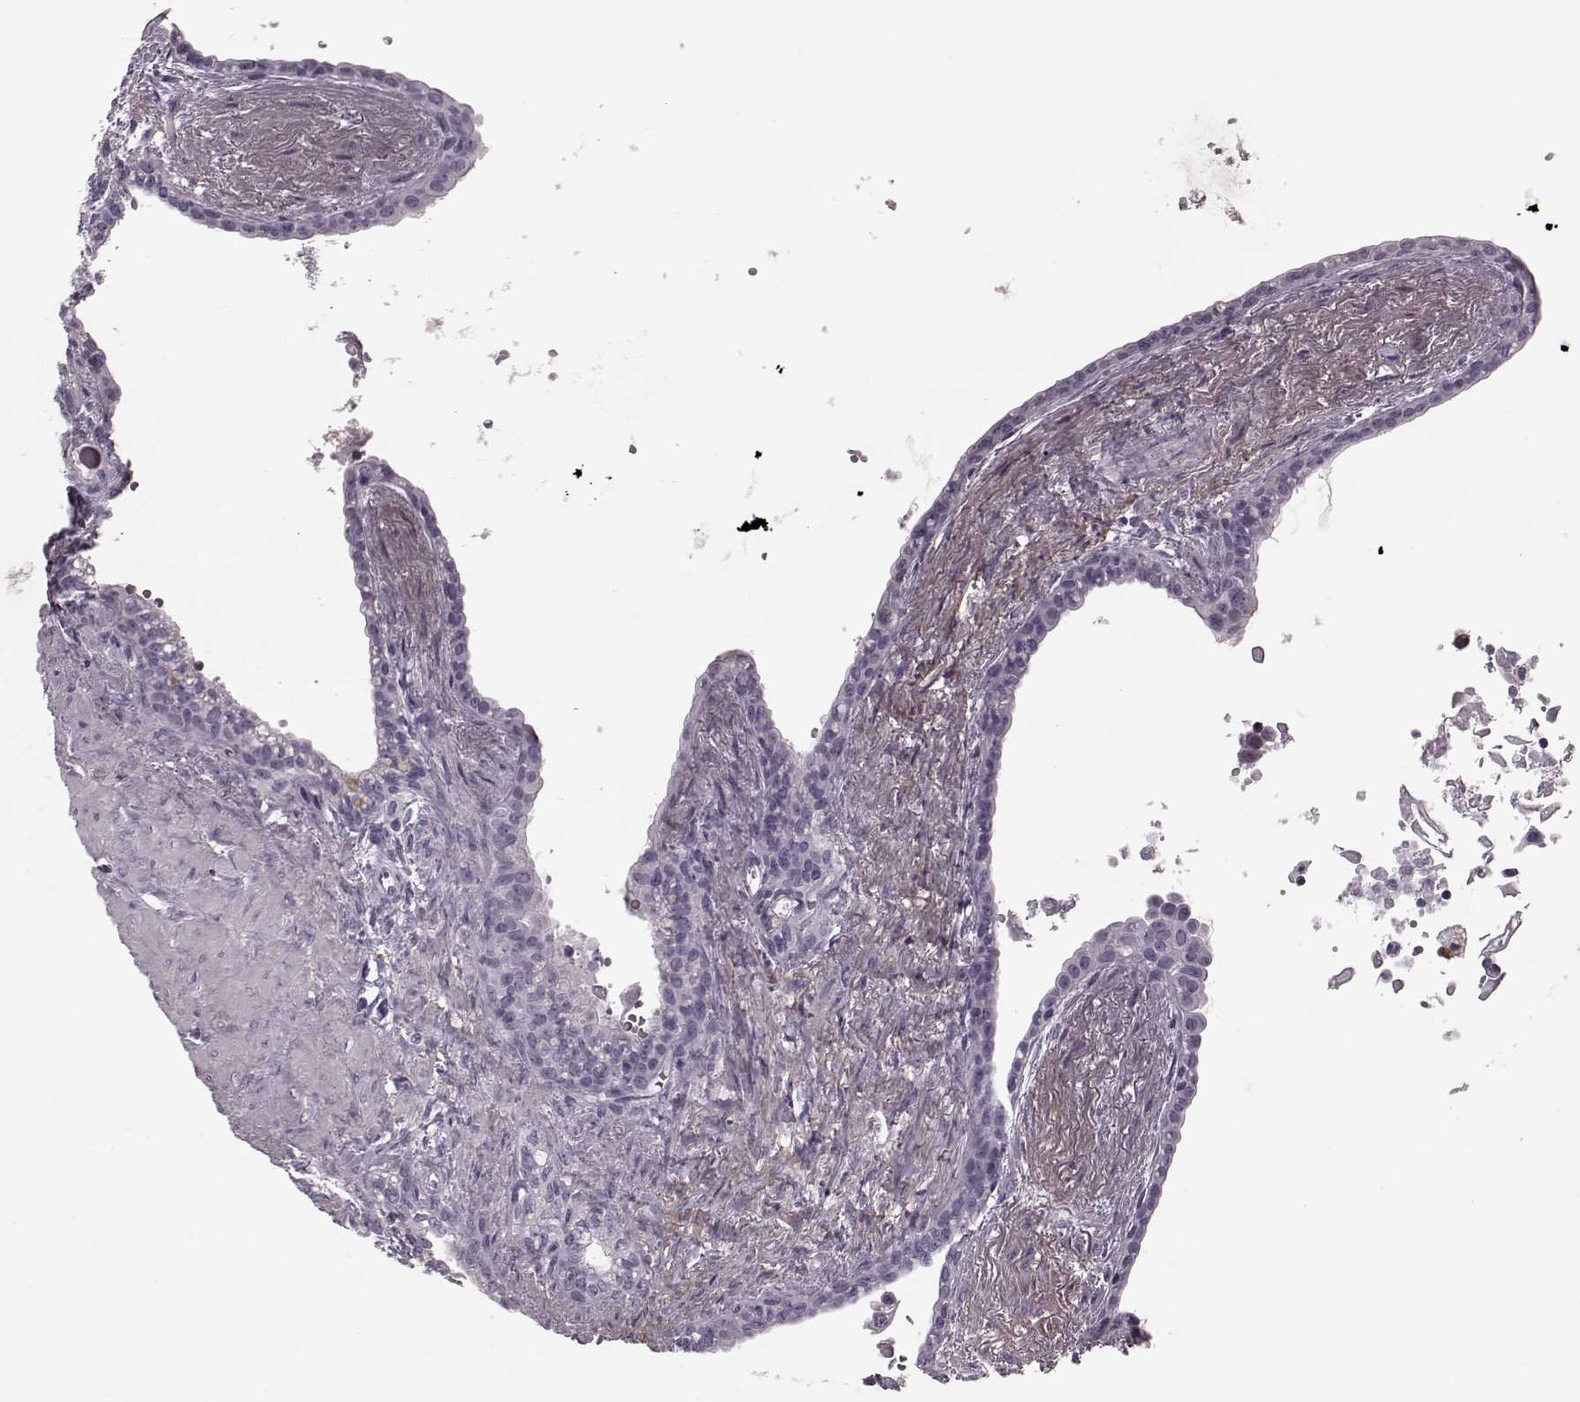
{"staining": {"intensity": "negative", "quantity": "none", "location": "none"}, "tissue": "seminal vesicle", "cell_type": "Glandular cells", "image_type": "normal", "snomed": [{"axis": "morphology", "description": "Normal tissue, NOS"}, {"axis": "morphology", "description": "Urothelial carcinoma, NOS"}, {"axis": "topography", "description": "Urinary bladder"}, {"axis": "topography", "description": "Seminal veicle"}], "caption": "Seminal vesicle was stained to show a protein in brown. There is no significant positivity in glandular cells. The staining is performed using DAB brown chromogen with nuclei counter-stained in using hematoxylin.", "gene": "CST7", "patient": {"sex": "male", "age": 76}}